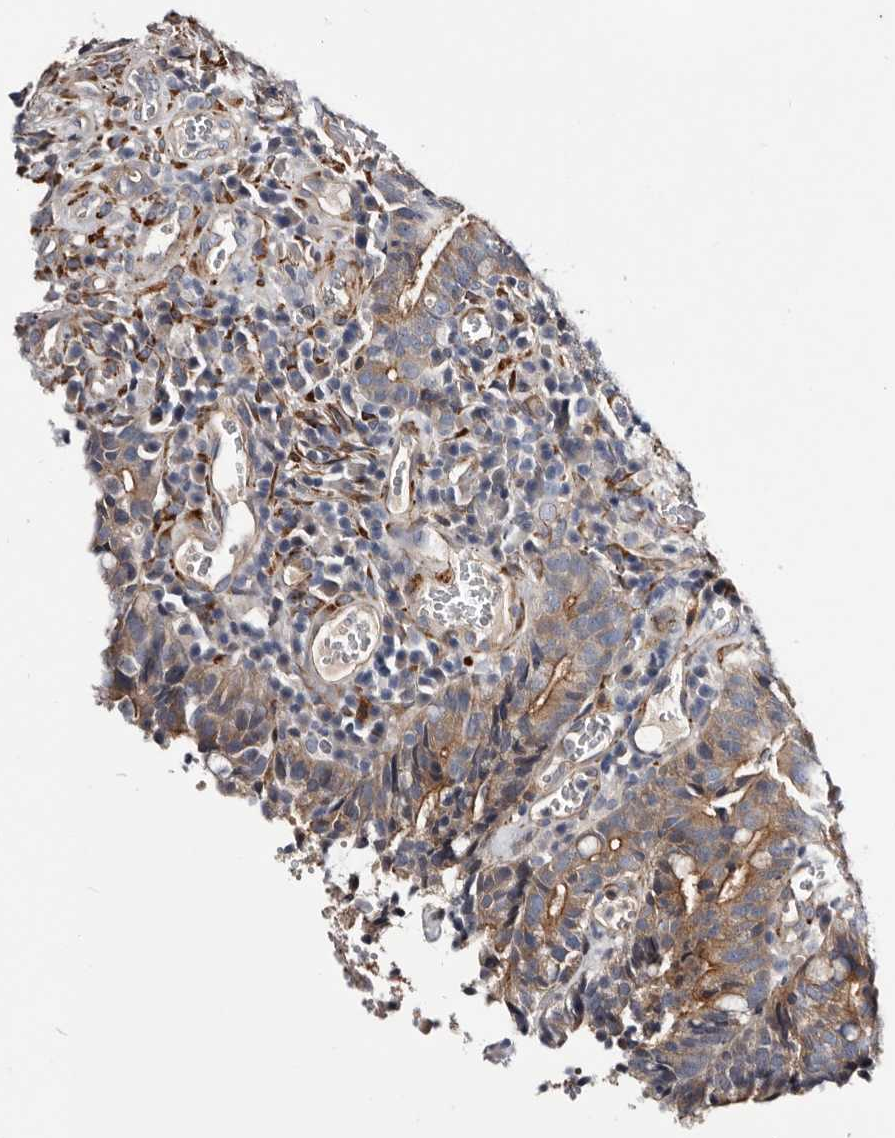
{"staining": {"intensity": "moderate", "quantity": ">75%", "location": "cytoplasmic/membranous"}, "tissue": "colorectal cancer", "cell_type": "Tumor cells", "image_type": "cancer", "snomed": [{"axis": "morphology", "description": "Adenocarcinoma, NOS"}, {"axis": "topography", "description": "Colon"}], "caption": "An IHC micrograph of tumor tissue is shown. Protein staining in brown labels moderate cytoplasmic/membranous positivity in colorectal adenocarcinoma within tumor cells. The staining was performed using DAB (3,3'-diaminobenzidine), with brown indicating positive protein expression. Nuclei are stained blue with hematoxylin.", "gene": "USH1C", "patient": {"sex": "female", "age": 66}}